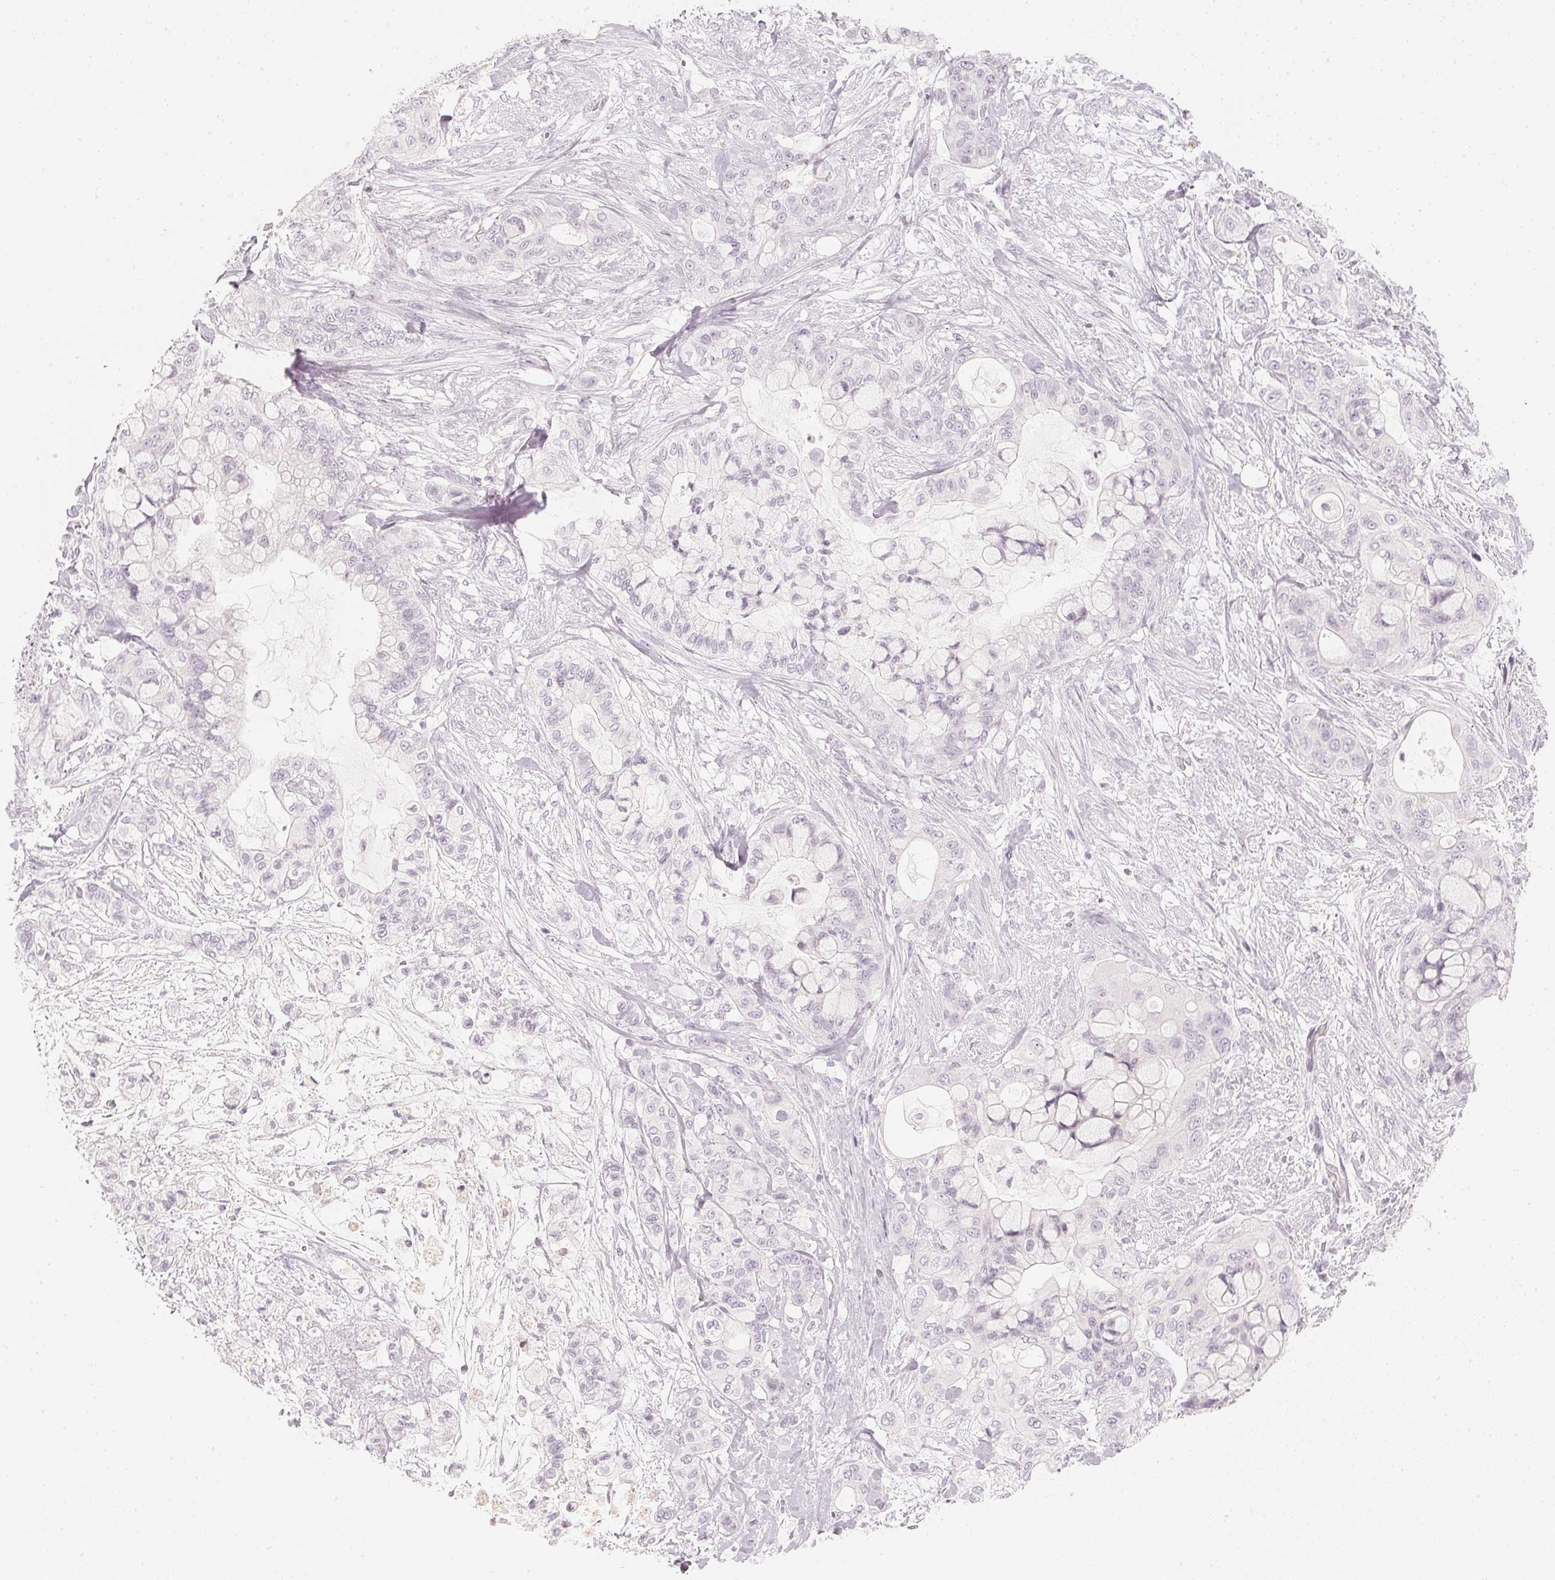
{"staining": {"intensity": "negative", "quantity": "none", "location": "none"}, "tissue": "pancreatic cancer", "cell_type": "Tumor cells", "image_type": "cancer", "snomed": [{"axis": "morphology", "description": "Adenocarcinoma, NOS"}, {"axis": "topography", "description": "Pancreas"}], "caption": "DAB immunohistochemical staining of human pancreatic cancer (adenocarcinoma) displays no significant staining in tumor cells.", "gene": "SLC22A8", "patient": {"sex": "male", "age": 71}}